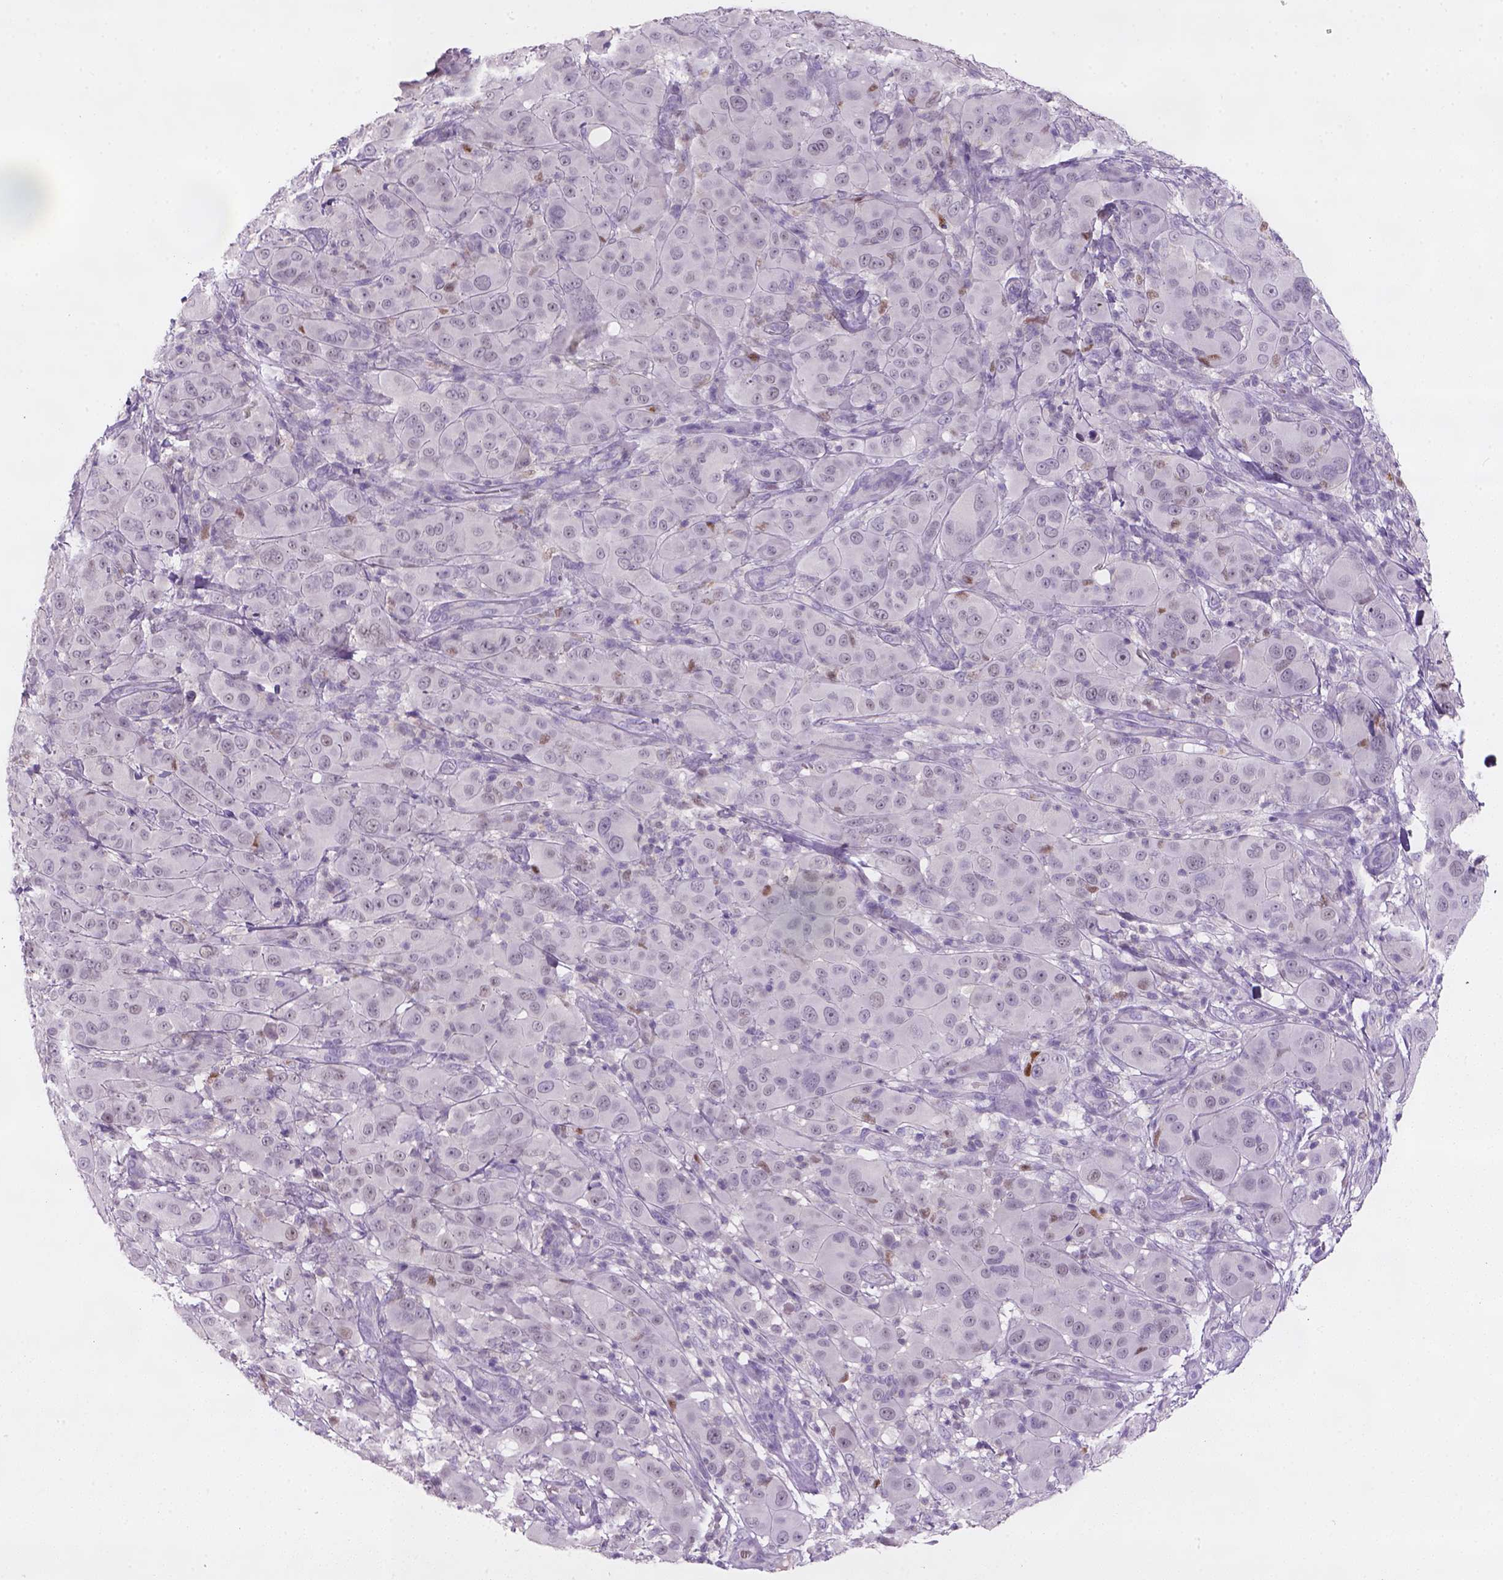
{"staining": {"intensity": "negative", "quantity": "none", "location": "none"}, "tissue": "melanoma", "cell_type": "Tumor cells", "image_type": "cancer", "snomed": [{"axis": "morphology", "description": "Malignant melanoma, NOS"}, {"axis": "topography", "description": "Skin"}], "caption": "Immunohistochemistry image of neoplastic tissue: melanoma stained with DAB (3,3'-diaminobenzidine) displays no significant protein positivity in tumor cells.", "gene": "ZMAT4", "patient": {"sex": "female", "age": 87}}